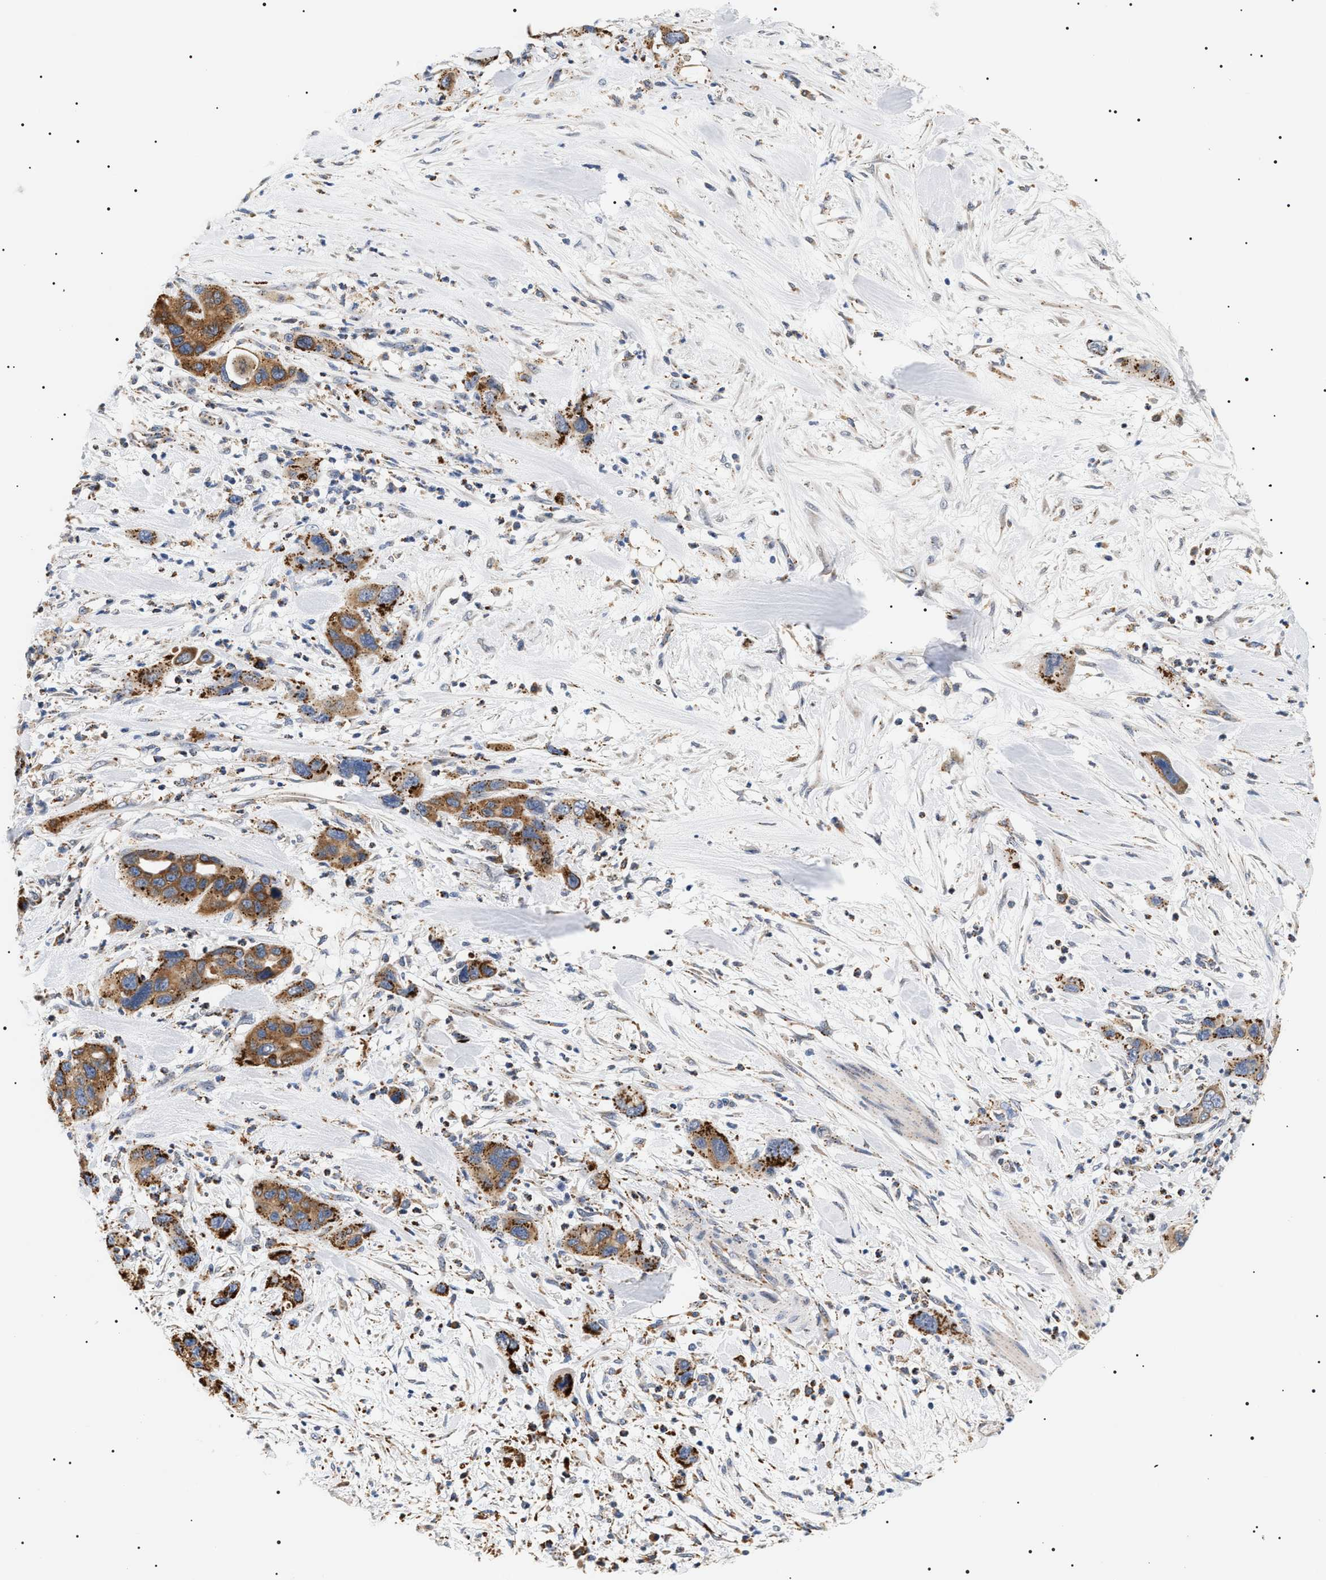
{"staining": {"intensity": "strong", "quantity": ">75%", "location": "cytoplasmic/membranous"}, "tissue": "pancreatic cancer", "cell_type": "Tumor cells", "image_type": "cancer", "snomed": [{"axis": "morphology", "description": "Adenocarcinoma, NOS"}, {"axis": "topography", "description": "Pancreas"}], "caption": "Pancreatic cancer (adenocarcinoma) tissue displays strong cytoplasmic/membranous staining in about >75% of tumor cells, visualized by immunohistochemistry. (Brightfield microscopy of DAB IHC at high magnification).", "gene": "HSD17B11", "patient": {"sex": "female", "age": 71}}